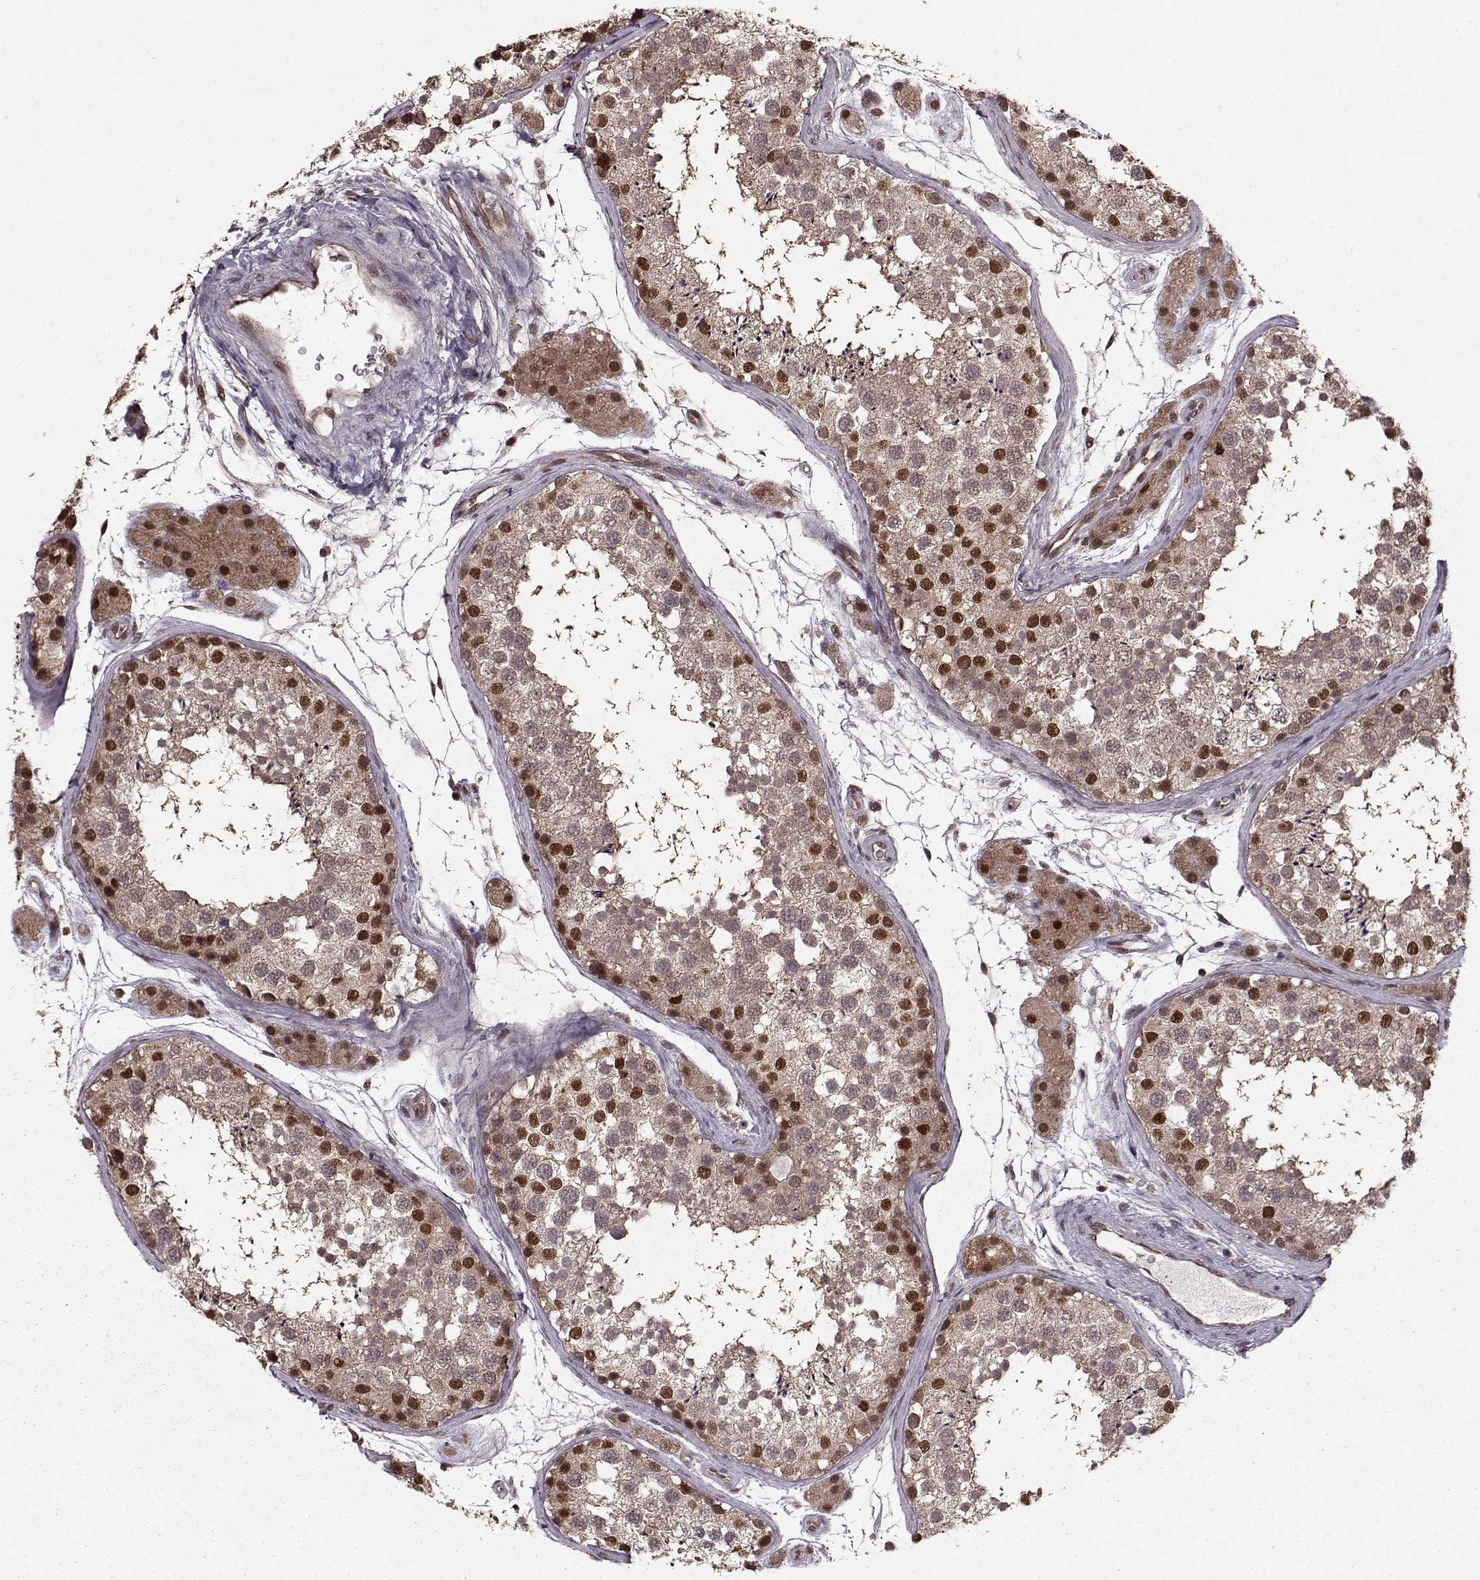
{"staining": {"intensity": "strong", "quantity": "25%-75%", "location": "nuclear"}, "tissue": "testis", "cell_type": "Cells in seminiferous ducts", "image_type": "normal", "snomed": [{"axis": "morphology", "description": "Normal tissue, NOS"}, {"axis": "topography", "description": "Testis"}], "caption": "Strong nuclear staining is seen in approximately 25%-75% of cells in seminiferous ducts in unremarkable testis. (IHC, brightfield microscopy, high magnification).", "gene": "PSMA7", "patient": {"sex": "male", "age": 41}}